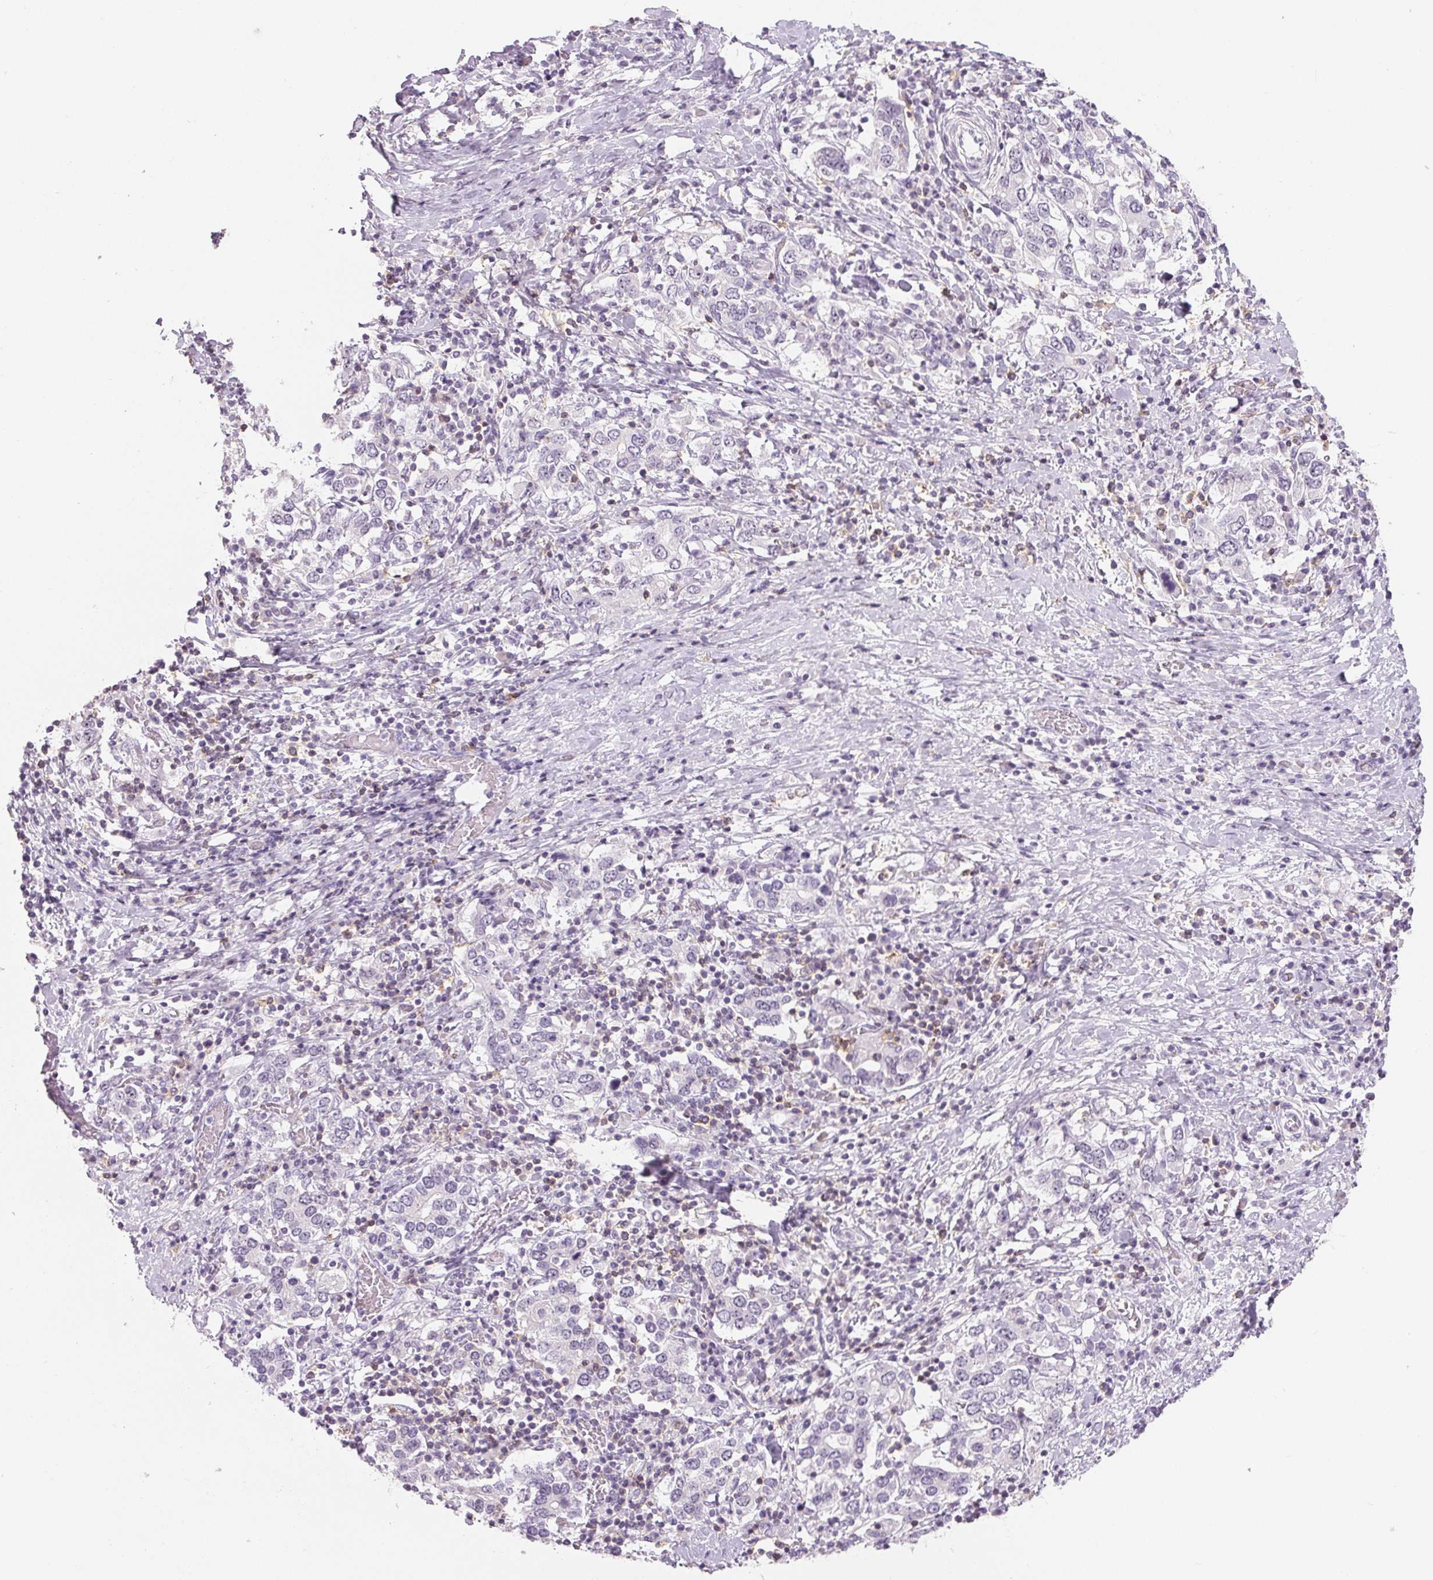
{"staining": {"intensity": "negative", "quantity": "none", "location": "none"}, "tissue": "stomach cancer", "cell_type": "Tumor cells", "image_type": "cancer", "snomed": [{"axis": "morphology", "description": "Adenocarcinoma, NOS"}, {"axis": "topography", "description": "Stomach, upper"}, {"axis": "topography", "description": "Stomach"}], "caption": "High magnification brightfield microscopy of stomach cancer (adenocarcinoma) stained with DAB (3,3'-diaminobenzidine) (brown) and counterstained with hematoxylin (blue): tumor cells show no significant positivity. The staining was performed using DAB to visualize the protein expression in brown, while the nuclei were stained in blue with hematoxylin (Magnification: 20x).", "gene": "CD69", "patient": {"sex": "male", "age": 62}}